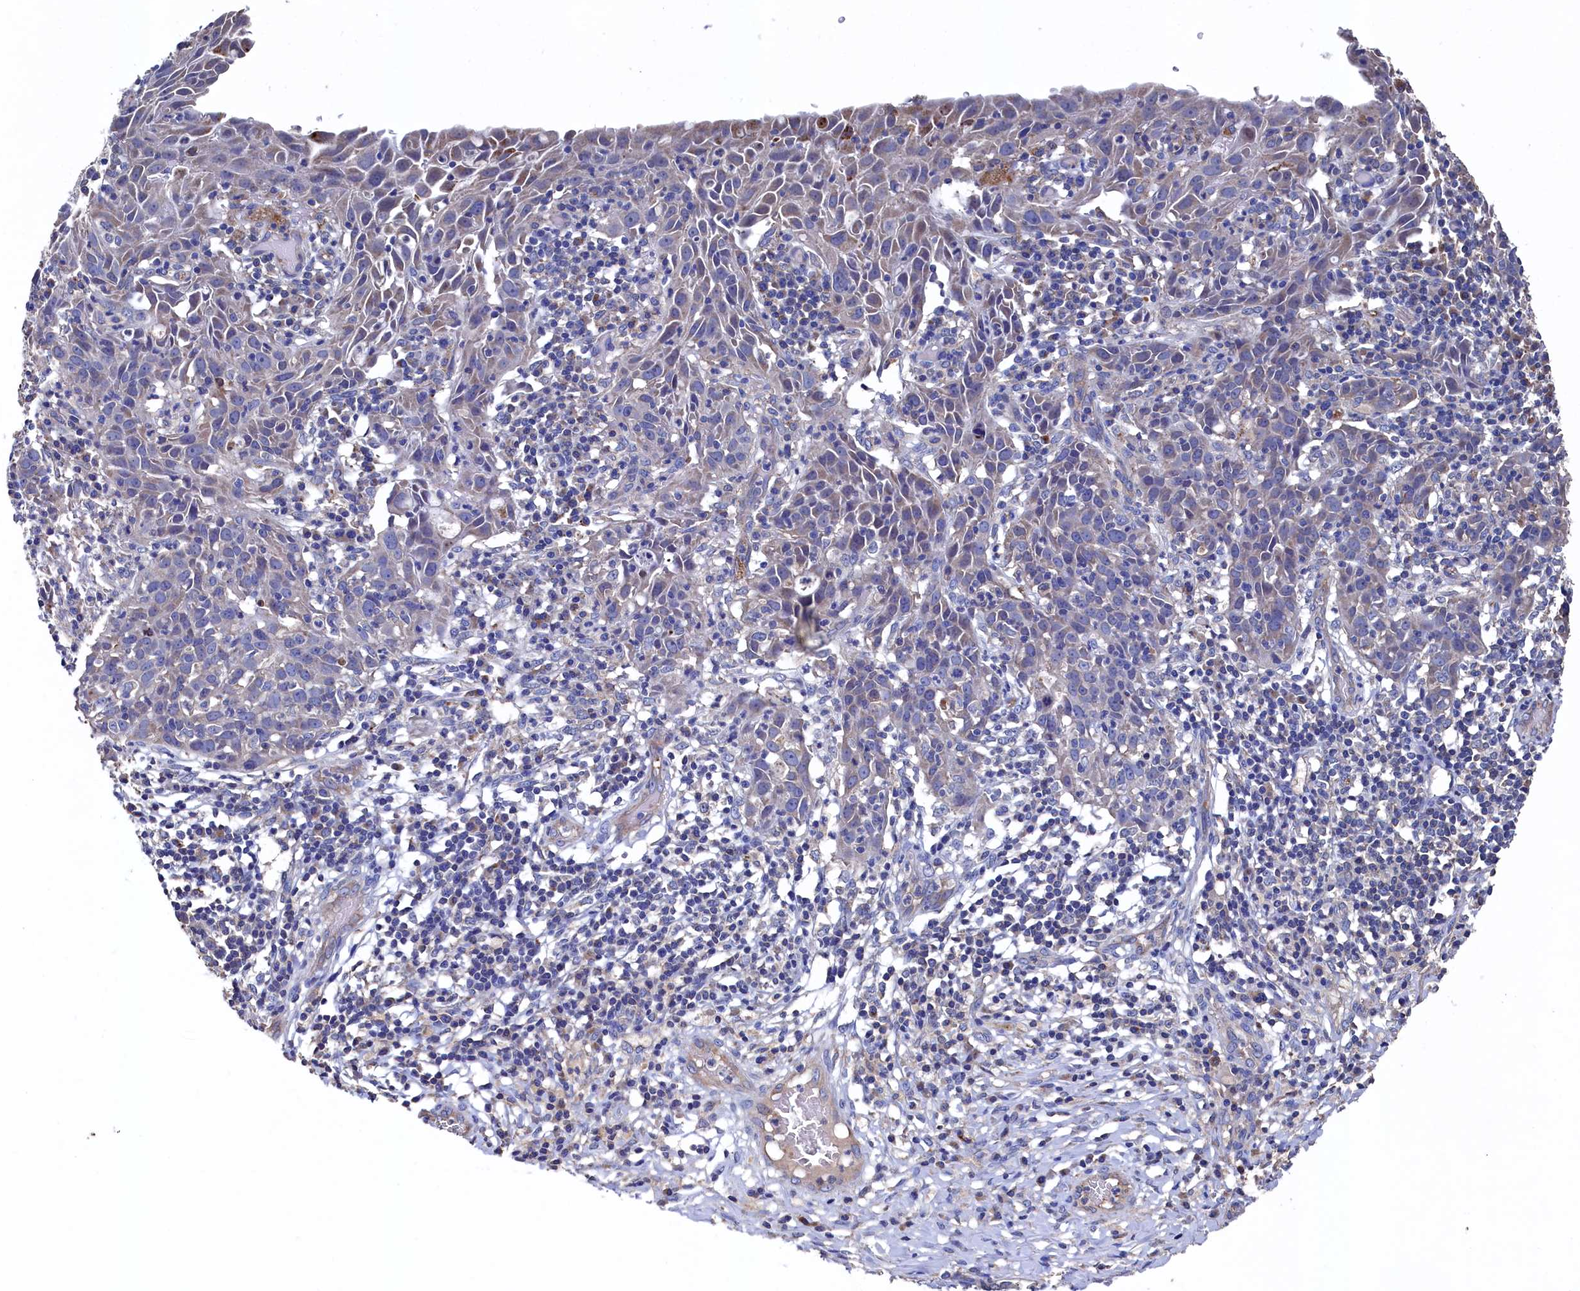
{"staining": {"intensity": "negative", "quantity": "none", "location": "none"}, "tissue": "cervical cancer", "cell_type": "Tumor cells", "image_type": "cancer", "snomed": [{"axis": "morphology", "description": "Squamous cell carcinoma, NOS"}, {"axis": "topography", "description": "Cervix"}], "caption": "Immunohistochemical staining of human cervical squamous cell carcinoma demonstrates no significant positivity in tumor cells.", "gene": "TK2", "patient": {"sex": "female", "age": 50}}